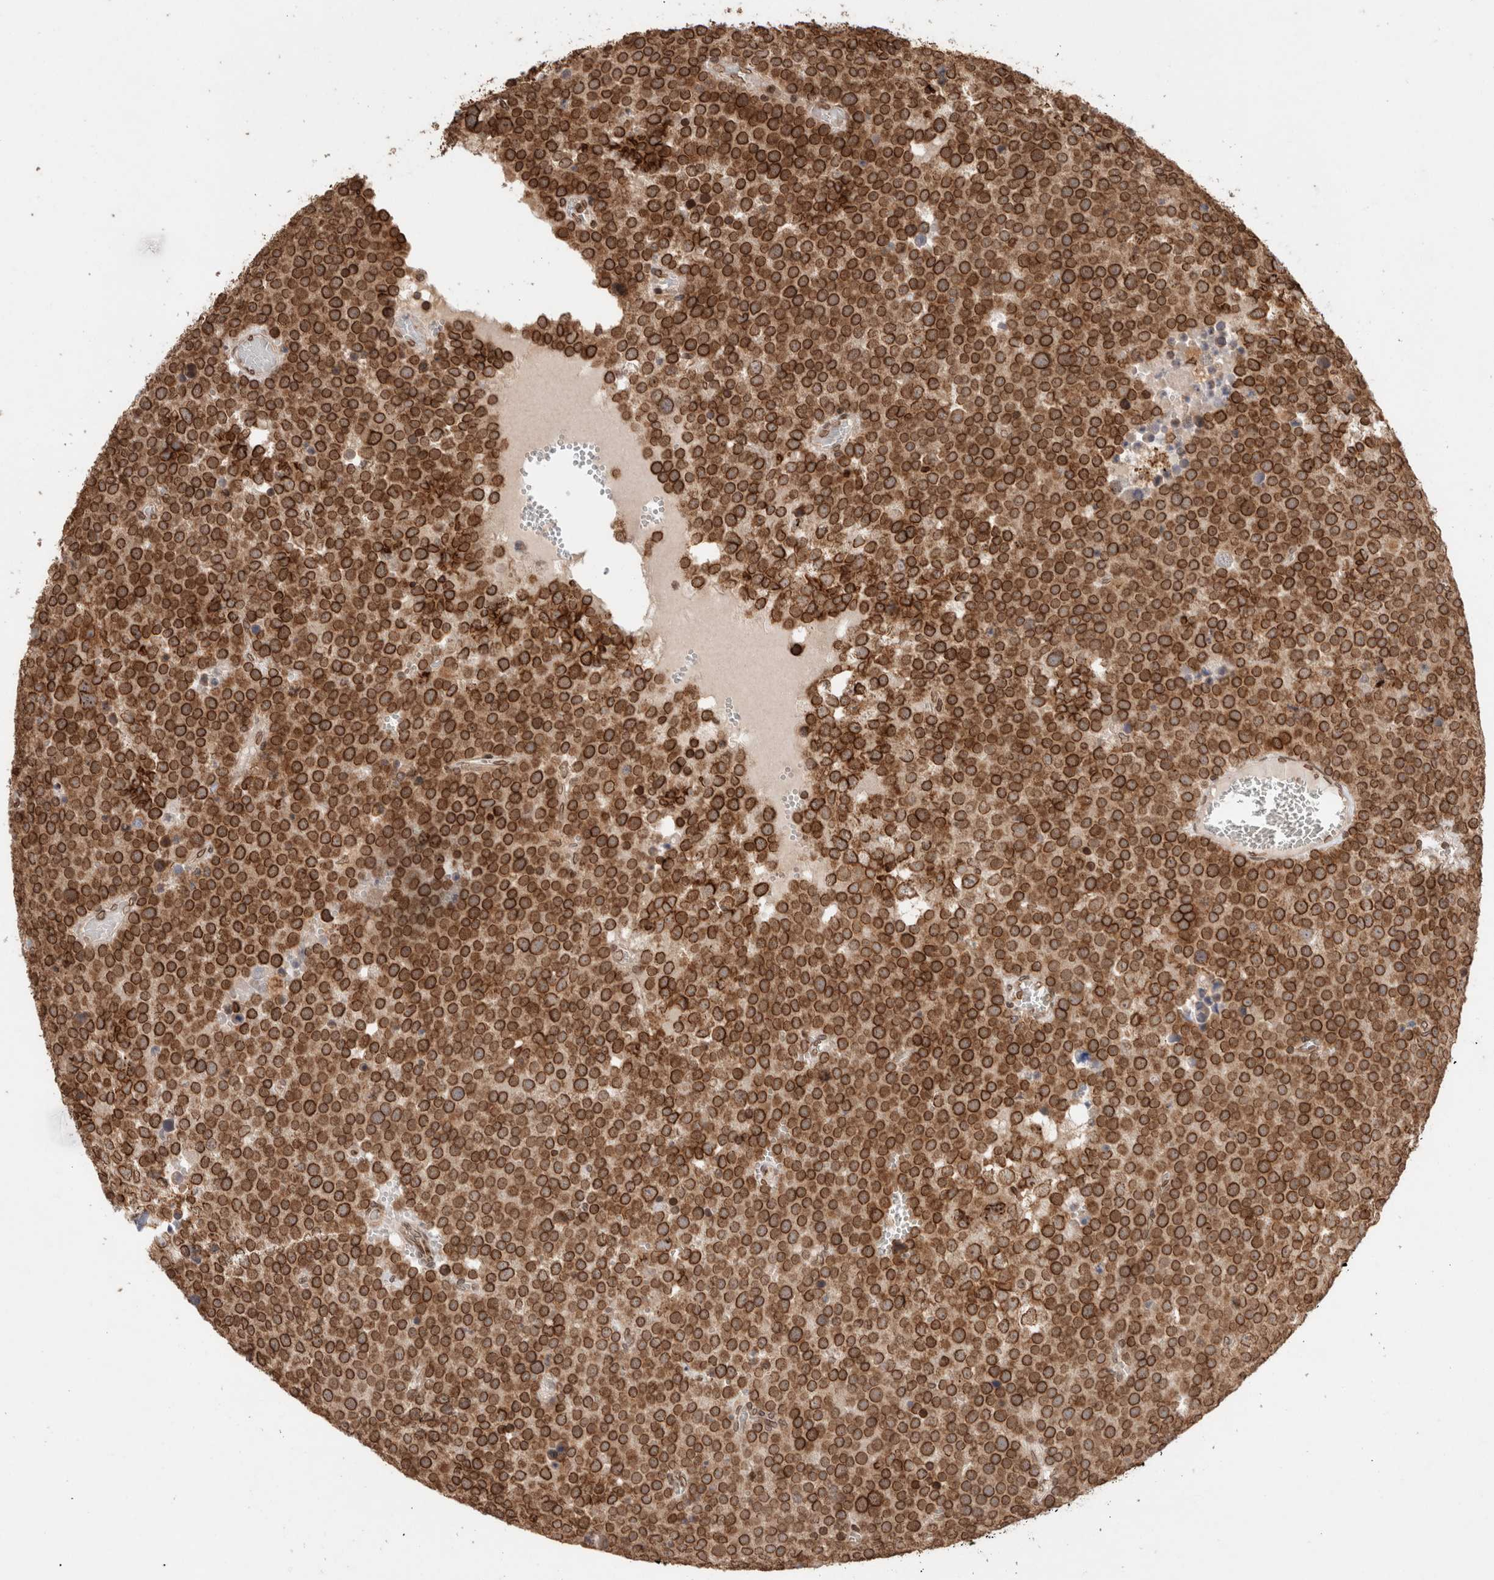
{"staining": {"intensity": "strong", "quantity": ">75%", "location": "cytoplasmic/membranous,nuclear"}, "tissue": "testis cancer", "cell_type": "Tumor cells", "image_type": "cancer", "snomed": [{"axis": "morphology", "description": "Seminoma, NOS"}, {"axis": "topography", "description": "Testis"}], "caption": "Immunohistochemistry (IHC) micrograph of human testis cancer (seminoma) stained for a protein (brown), which demonstrates high levels of strong cytoplasmic/membranous and nuclear staining in approximately >75% of tumor cells.", "gene": "TPR", "patient": {"sex": "male", "age": 71}}